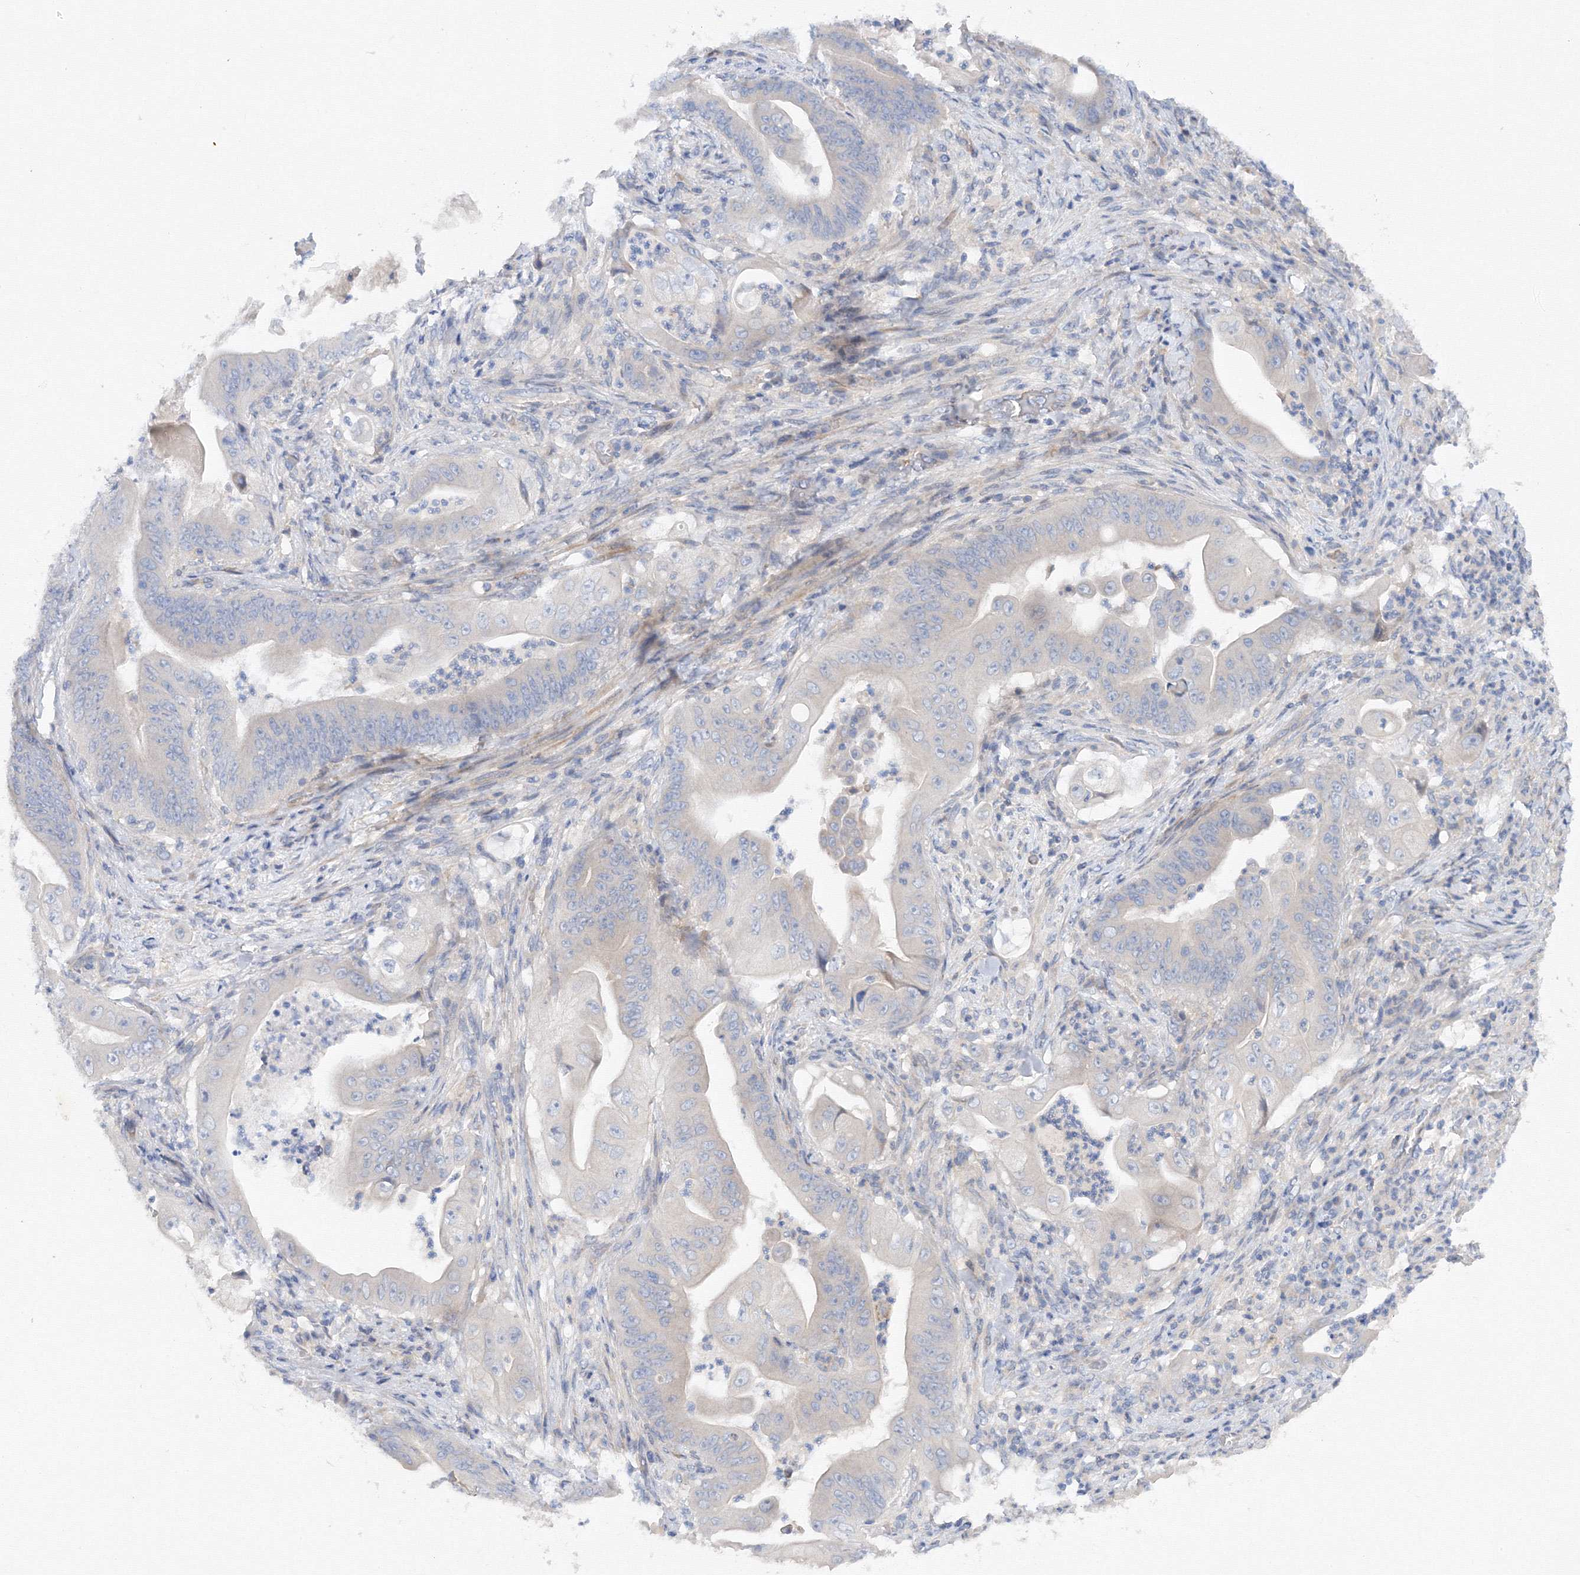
{"staining": {"intensity": "negative", "quantity": "none", "location": "none"}, "tissue": "stomach cancer", "cell_type": "Tumor cells", "image_type": "cancer", "snomed": [{"axis": "morphology", "description": "Adenocarcinoma, NOS"}, {"axis": "topography", "description": "Stomach"}], "caption": "IHC histopathology image of human adenocarcinoma (stomach) stained for a protein (brown), which exhibits no staining in tumor cells.", "gene": "DIS3L2", "patient": {"sex": "female", "age": 73}}